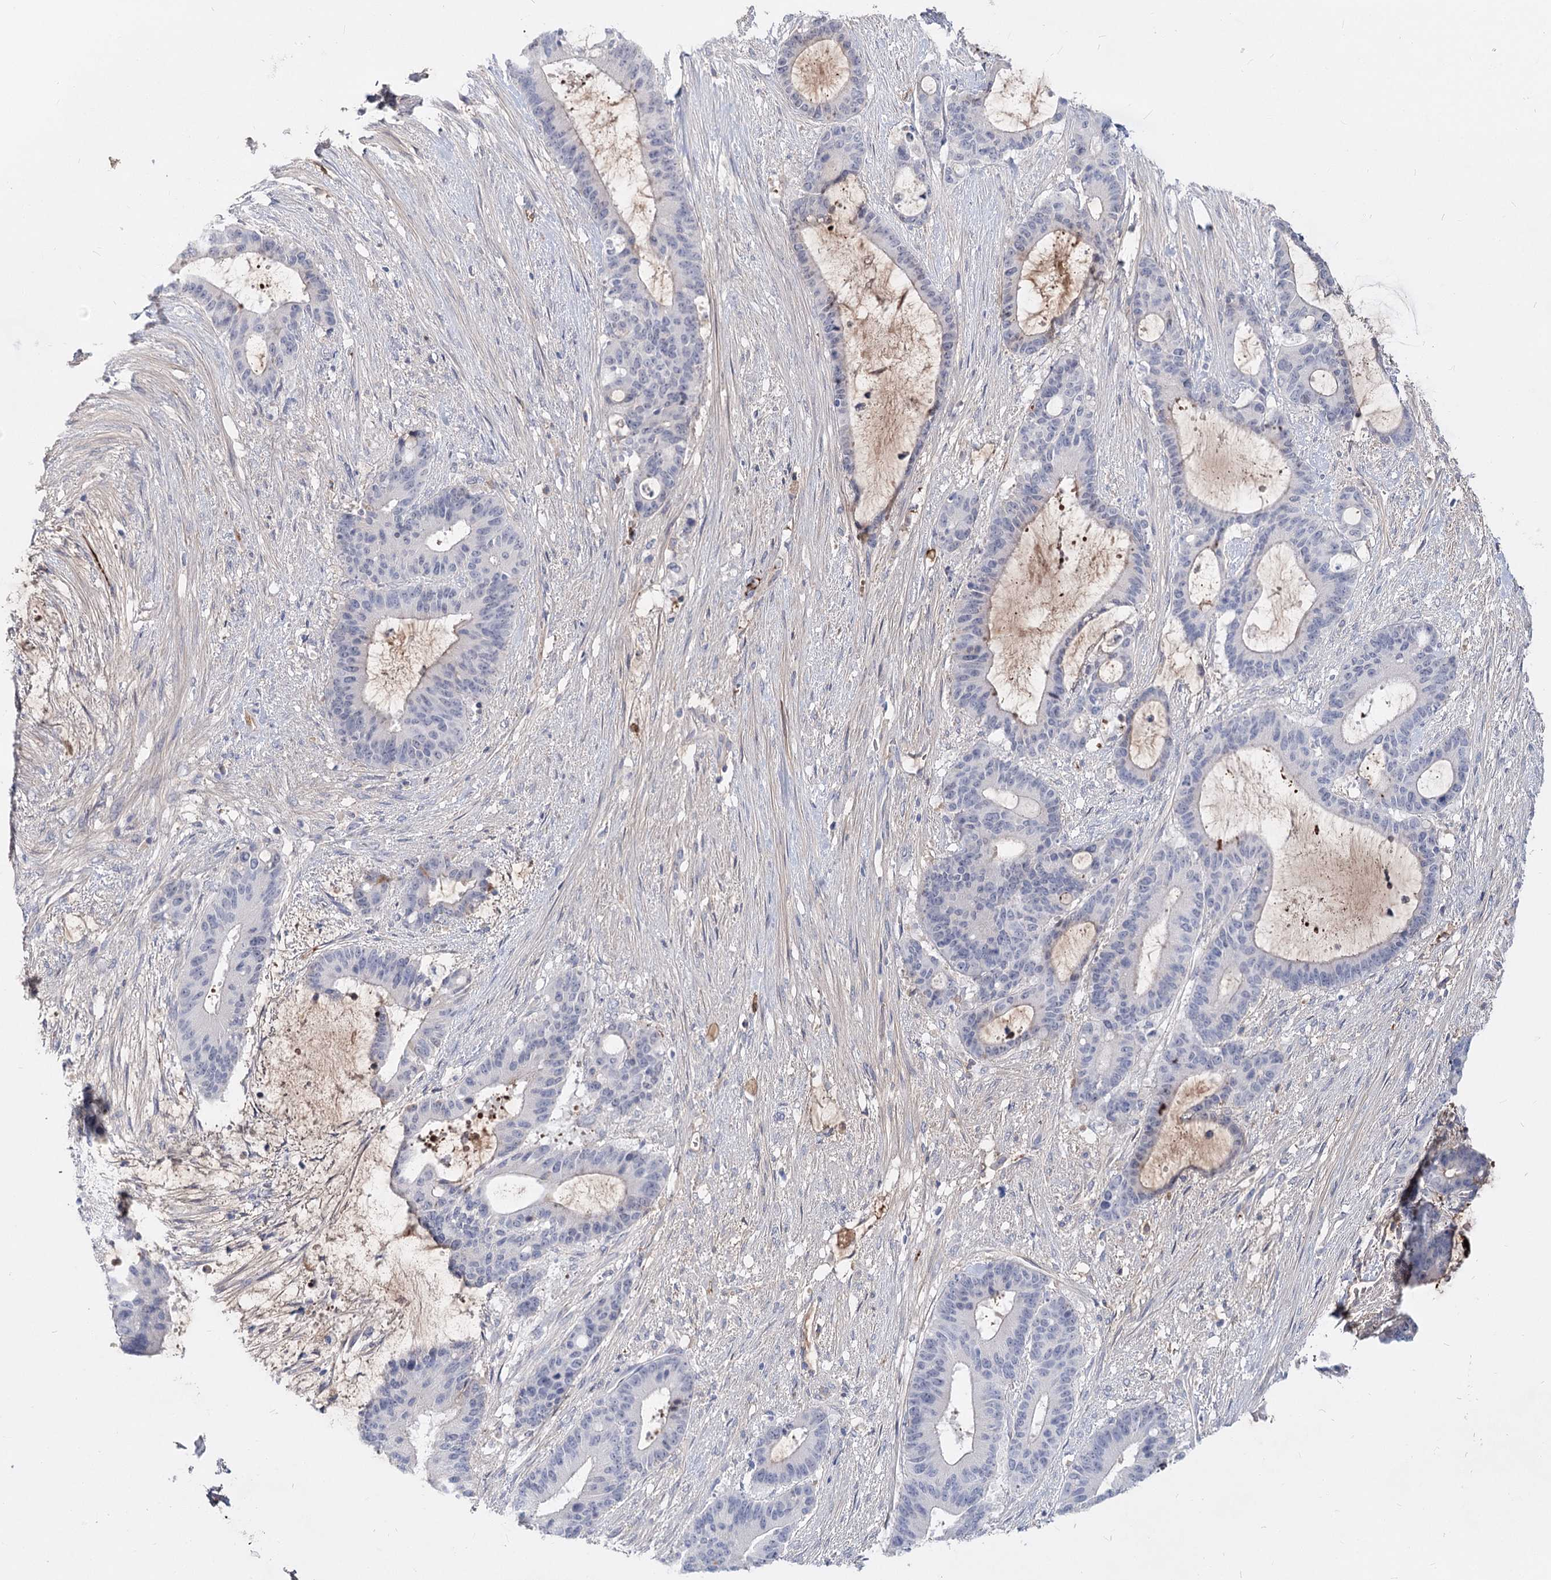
{"staining": {"intensity": "negative", "quantity": "none", "location": "none"}, "tissue": "liver cancer", "cell_type": "Tumor cells", "image_type": "cancer", "snomed": [{"axis": "morphology", "description": "Normal tissue, NOS"}, {"axis": "morphology", "description": "Cholangiocarcinoma"}, {"axis": "topography", "description": "Liver"}, {"axis": "topography", "description": "Peripheral nerve tissue"}], "caption": "Protein analysis of liver cancer (cholangiocarcinoma) displays no significant expression in tumor cells.", "gene": "TASOR2", "patient": {"sex": "female", "age": 73}}